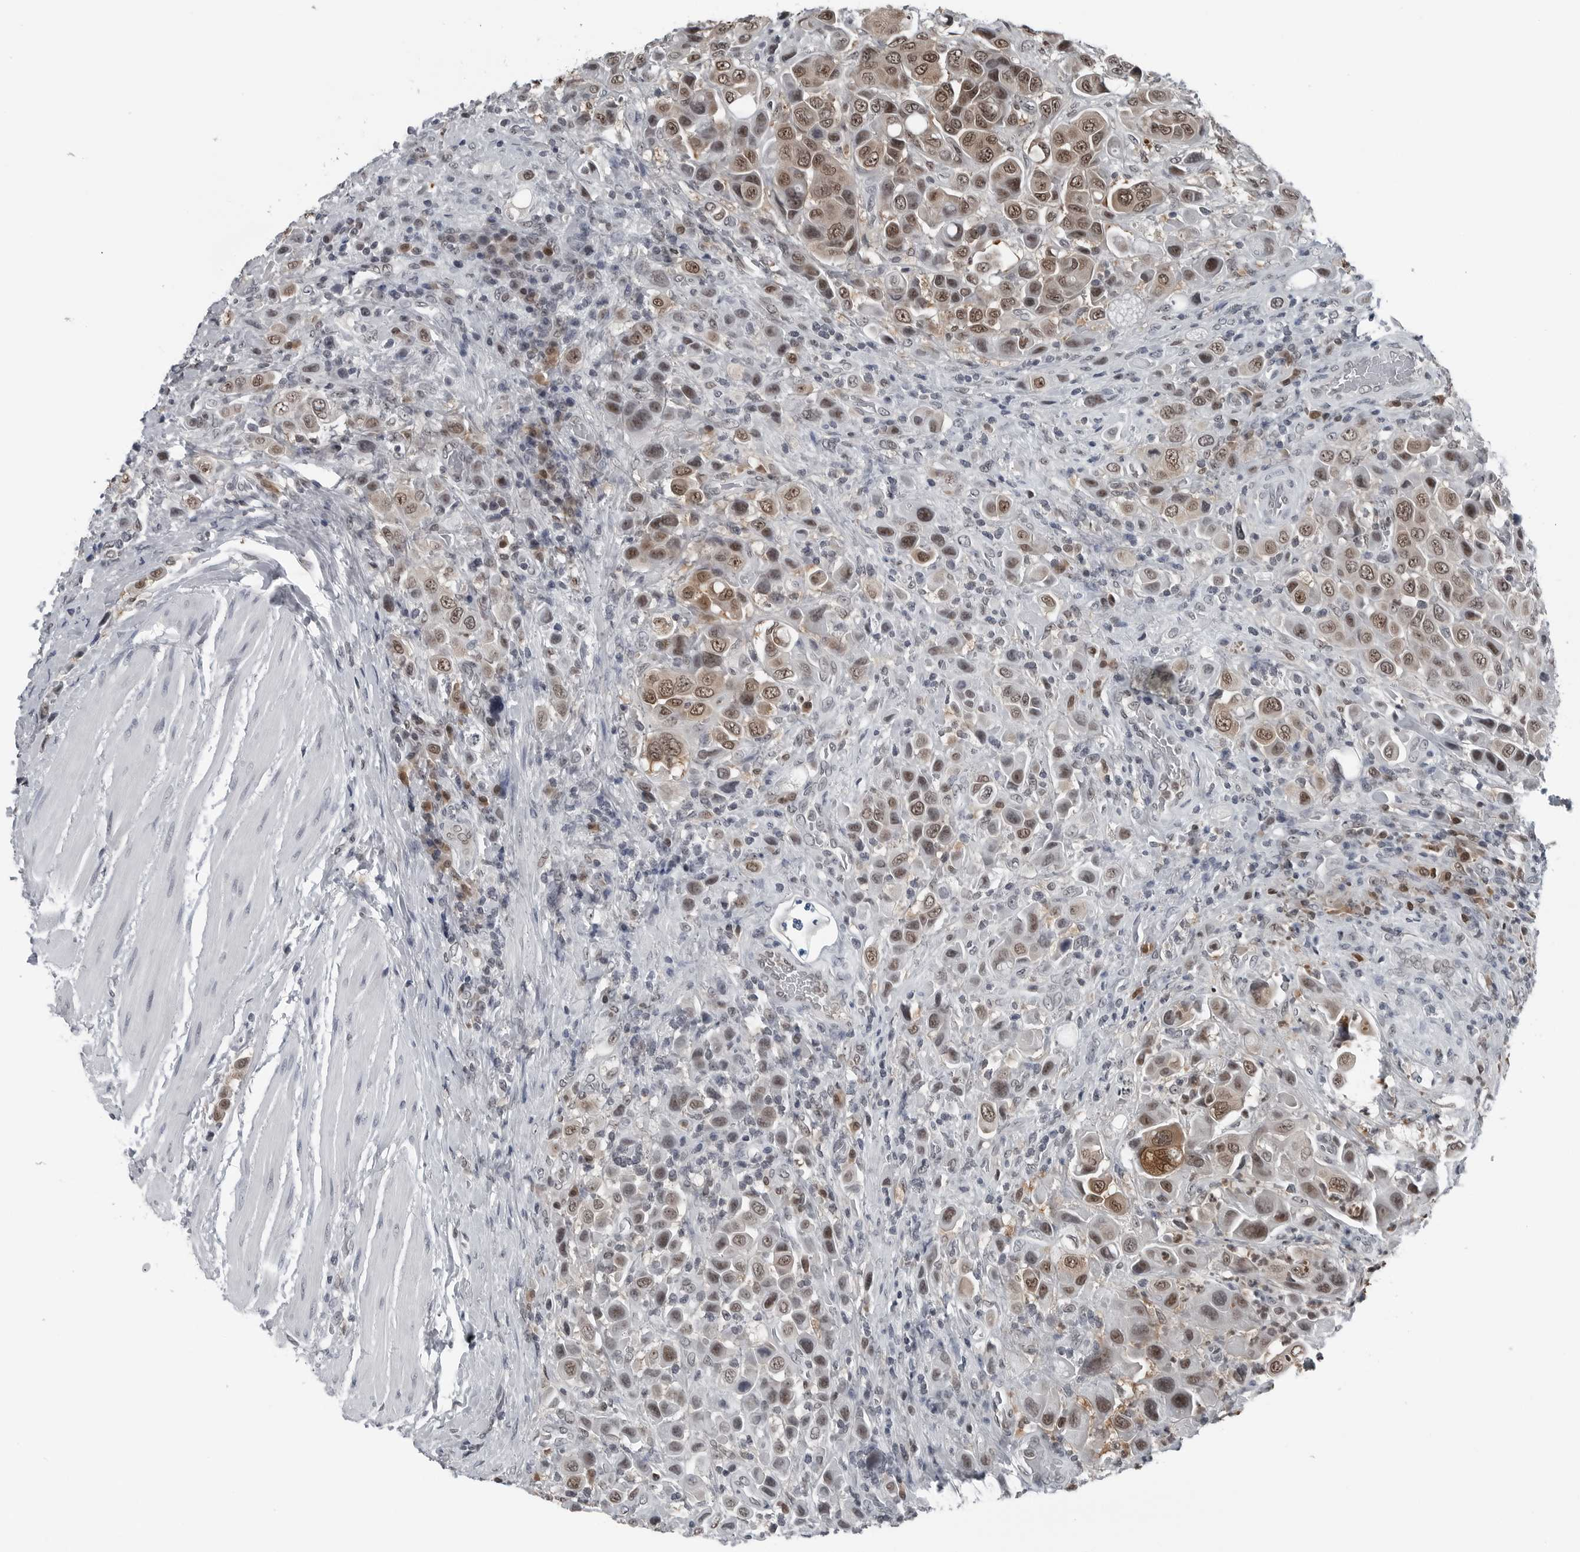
{"staining": {"intensity": "moderate", "quantity": ">75%", "location": "nuclear"}, "tissue": "urothelial cancer", "cell_type": "Tumor cells", "image_type": "cancer", "snomed": [{"axis": "morphology", "description": "Urothelial carcinoma, High grade"}, {"axis": "topography", "description": "Urinary bladder"}], "caption": "High-grade urothelial carcinoma stained with immunohistochemistry (IHC) demonstrates moderate nuclear expression in approximately >75% of tumor cells.", "gene": "AKR1A1", "patient": {"sex": "male", "age": 50}}